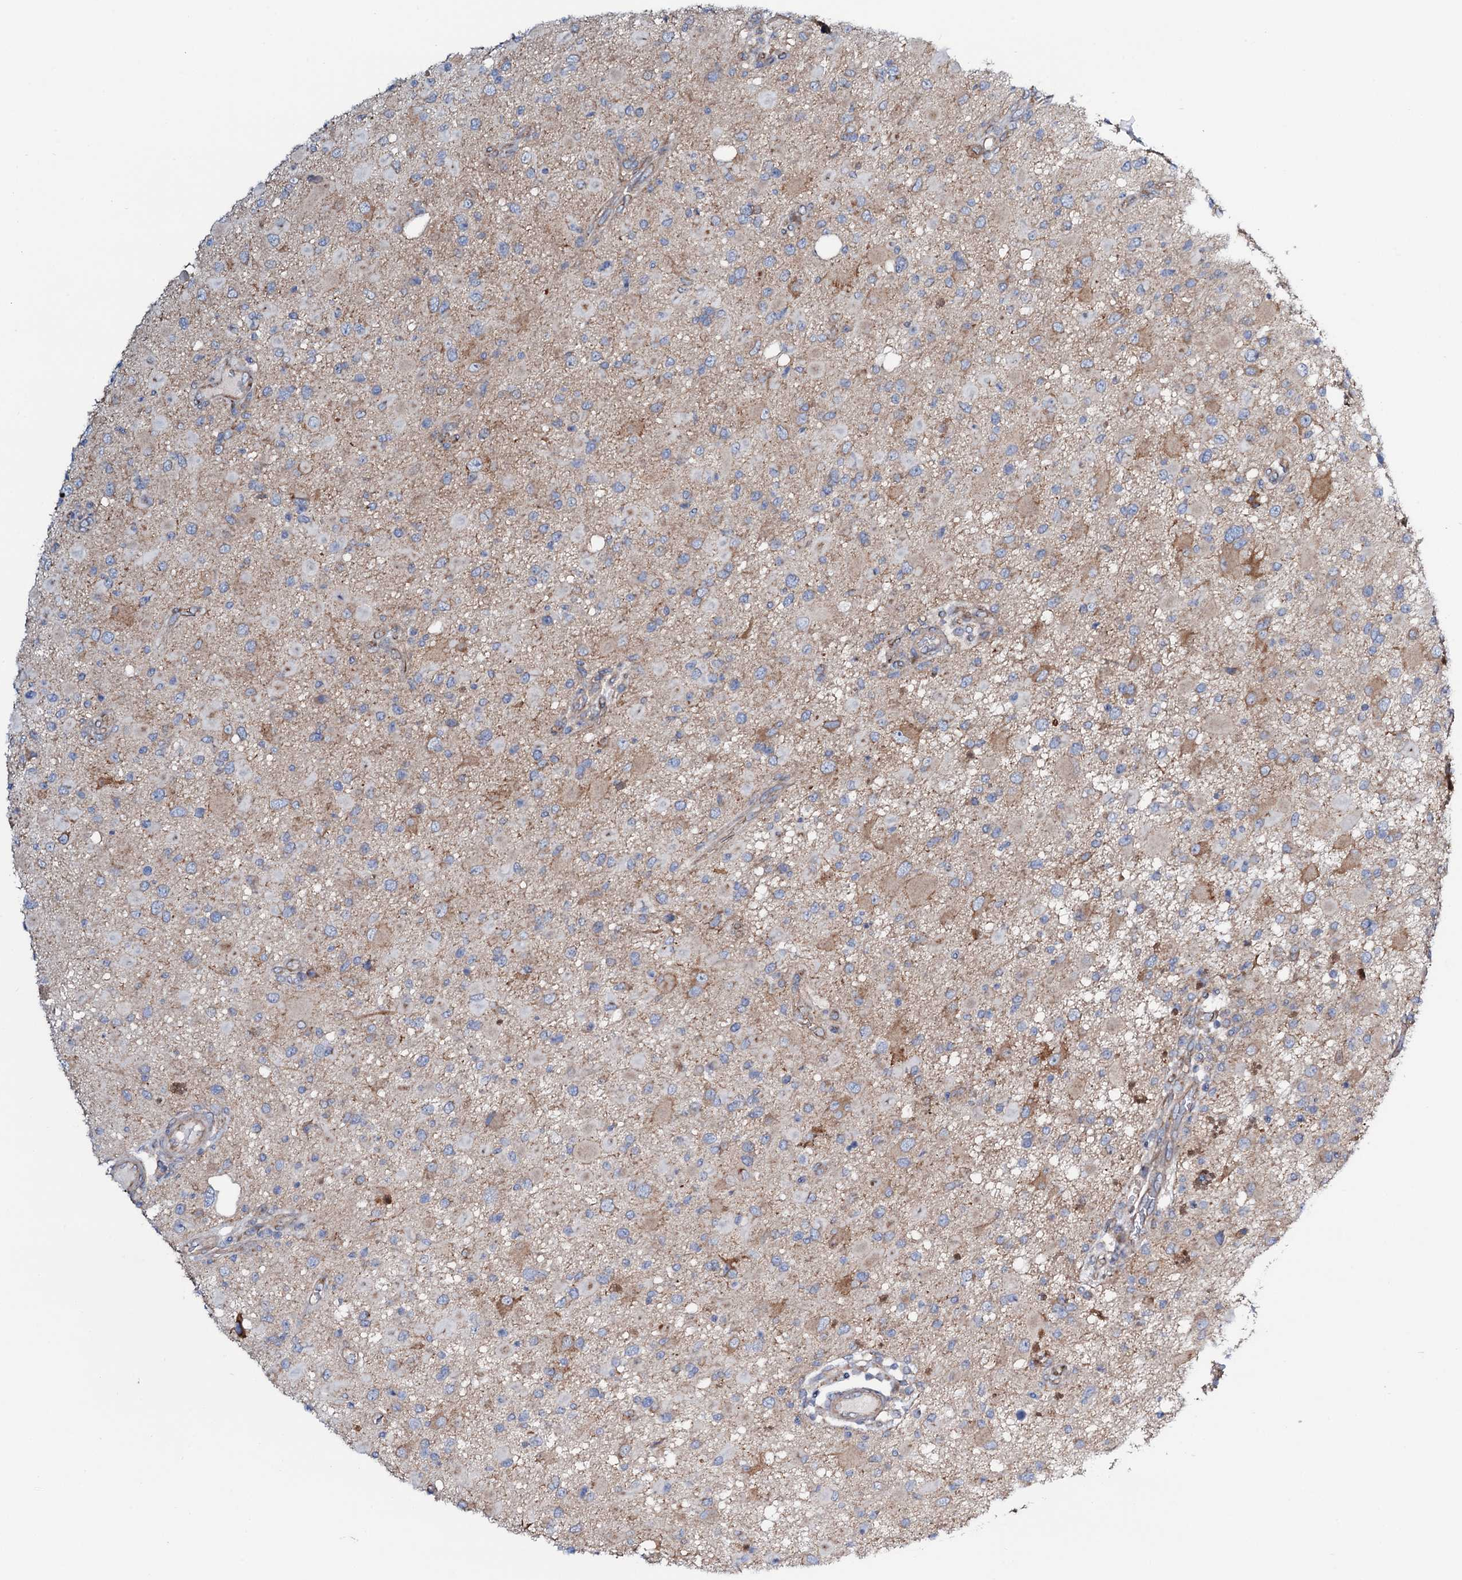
{"staining": {"intensity": "negative", "quantity": "none", "location": "none"}, "tissue": "glioma", "cell_type": "Tumor cells", "image_type": "cancer", "snomed": [{"axis": "morphology", "description": "Glioma, malignant, High grade"}, {"axis": "topography", "description": "Brain"}], "caption": "High power microscopy histopathology image of an IHC image of glioma, revealing no significant positivity in tumor cells.", "gene": "STARD13", "patient": {"sex": "male", "age": 53}}